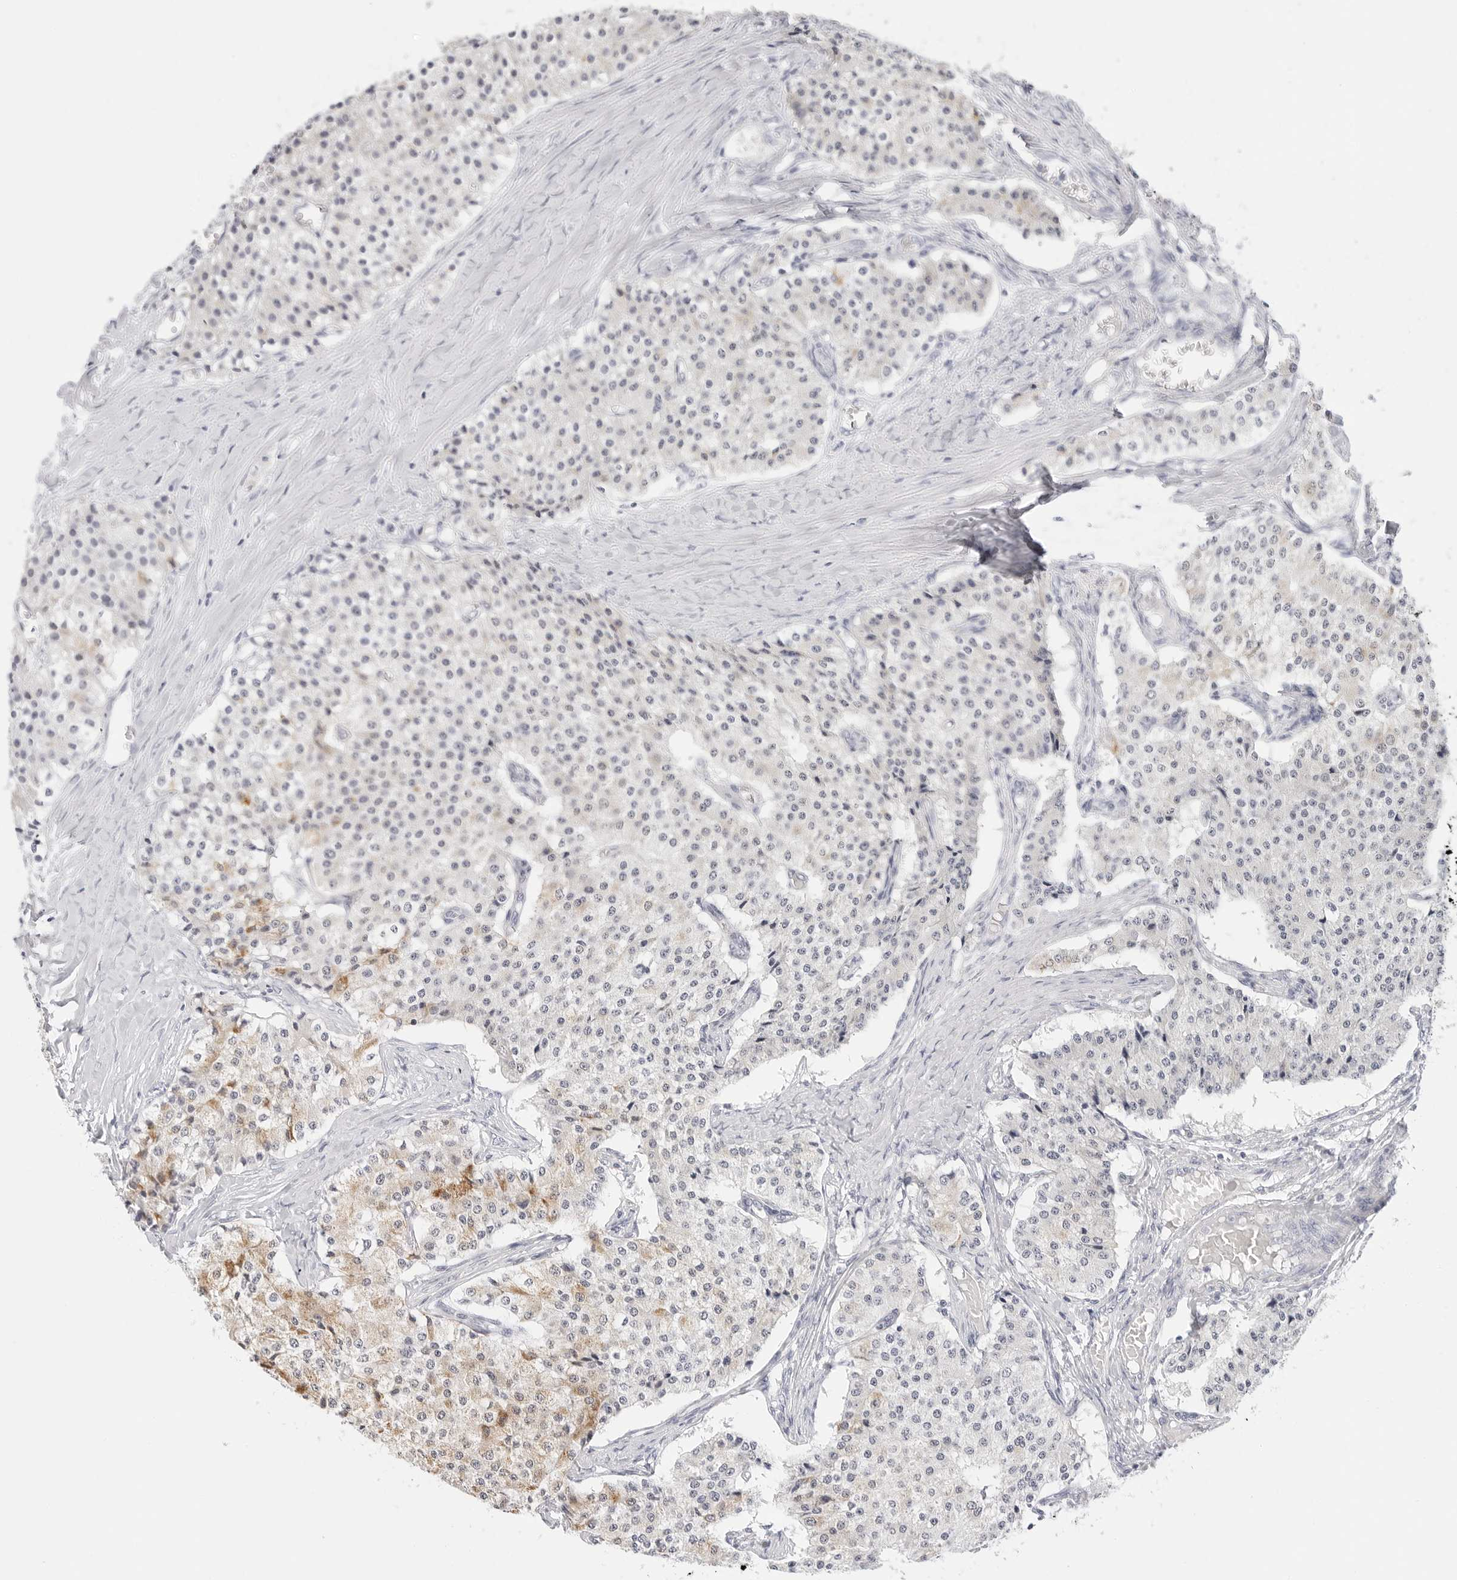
{"staining": {"intensity": "moderate", "quantity": "25%-75%", "location": "cytoplasmic/membranous"}, "tissue": "carcinoid", "cell_type": "Tumor cells", "image_type": "cancer", "snomed": [{"axis": "morphology", "description": "Carcinoid, malignant, NOS"}, {"axis": "topography", "description": "Colon"}], "caption": "Protein expression analysis of human malignant carcinoid reveals moderate cytoplasmic/membranous positivity in about 25%-75% of tumor cells.", "gene": "HMGCS2", "patient": {"sex": "female", "age": 52}}